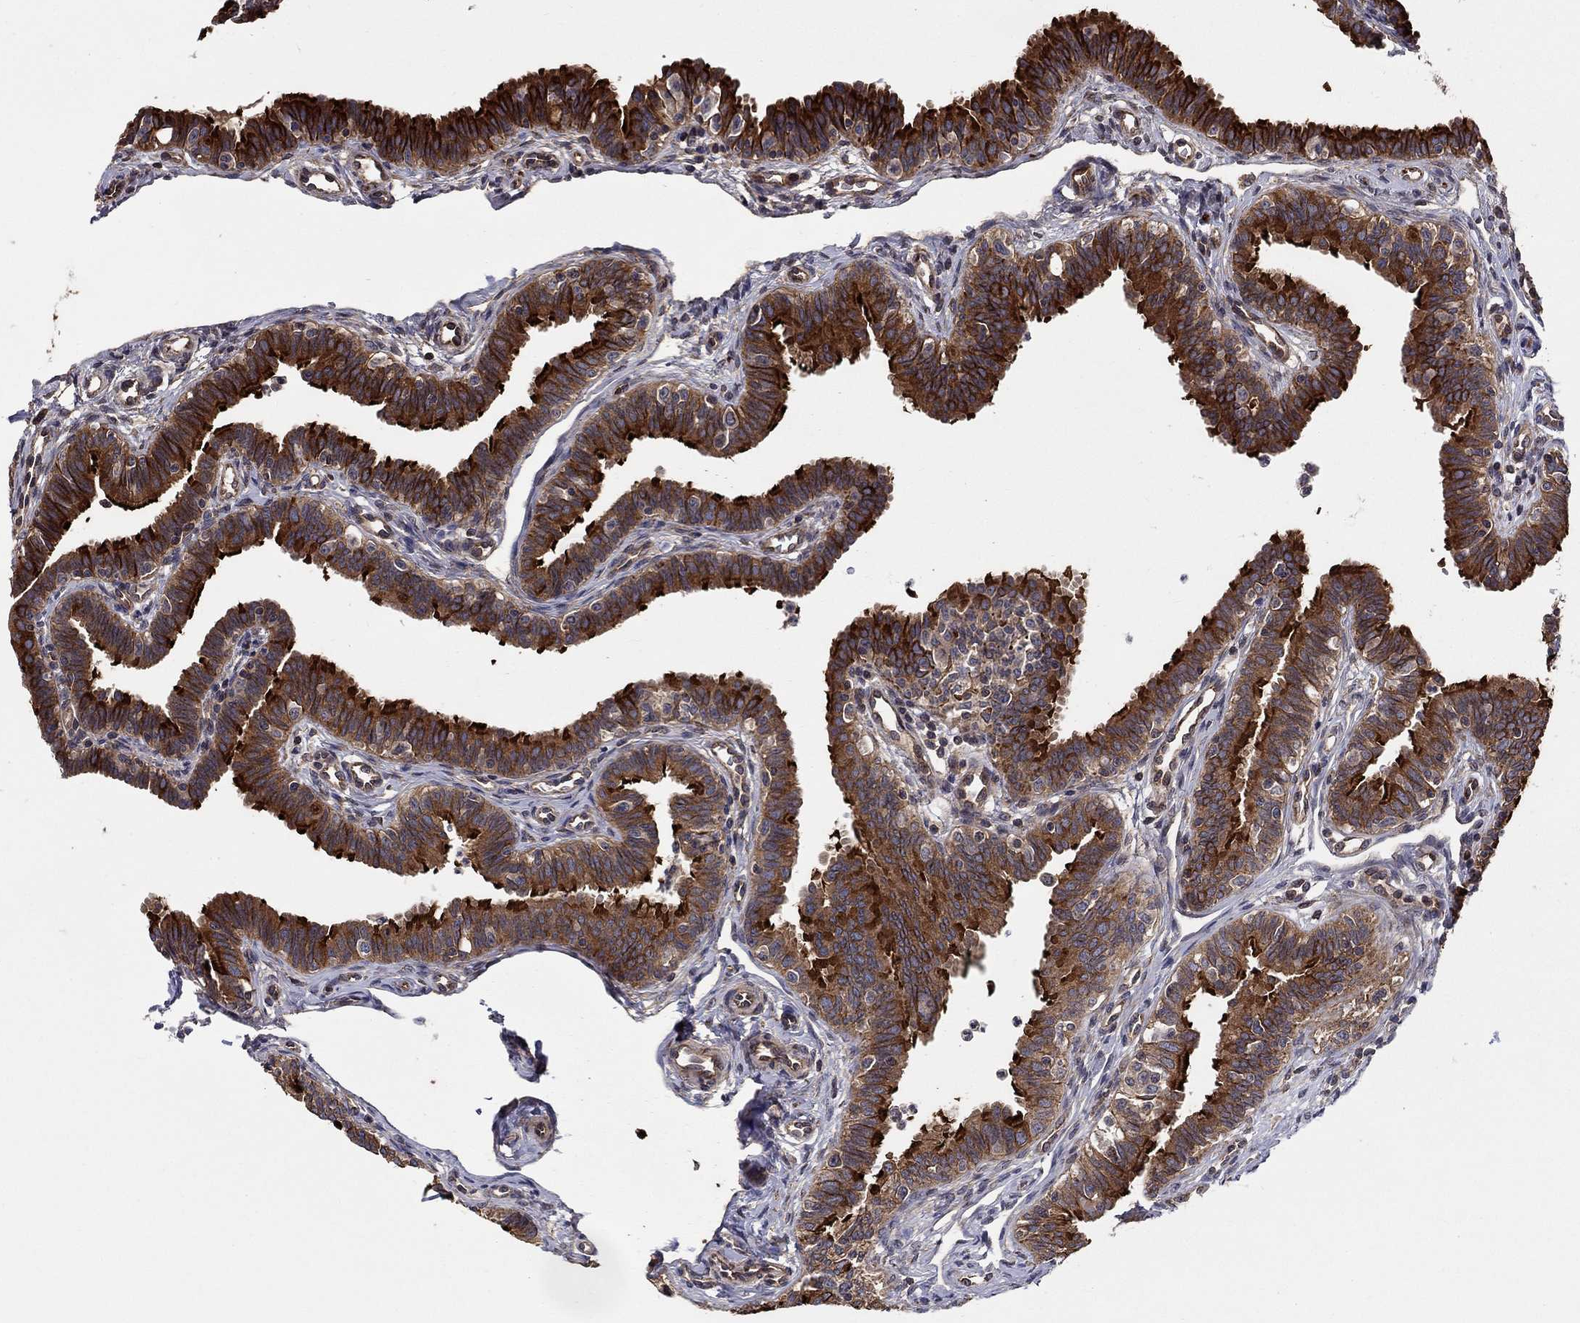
{"staining": {"intensity": "strong", "quantity": "25%-75%", "location": "cytoplasmic/membranous"}, "tissue": "fallopian tube", "cell_type": "Glandular cells", "image_type": "normal", "snomed": [{"axis": "morphology", "description": "Normal tissue, NOS"}, {"axis": "topography", "description": "Fallopian tube"}], "caption": "Fallopian tube stained with DAB (3,3'-diaminobenzidine) immunohistochemistry exhibits high levels of strong cytoplasmic/membranous expression in about 25%-75% of glandular cells.", "gene": "BMERB1", "patient": {"sex": "female", "age": 36}}